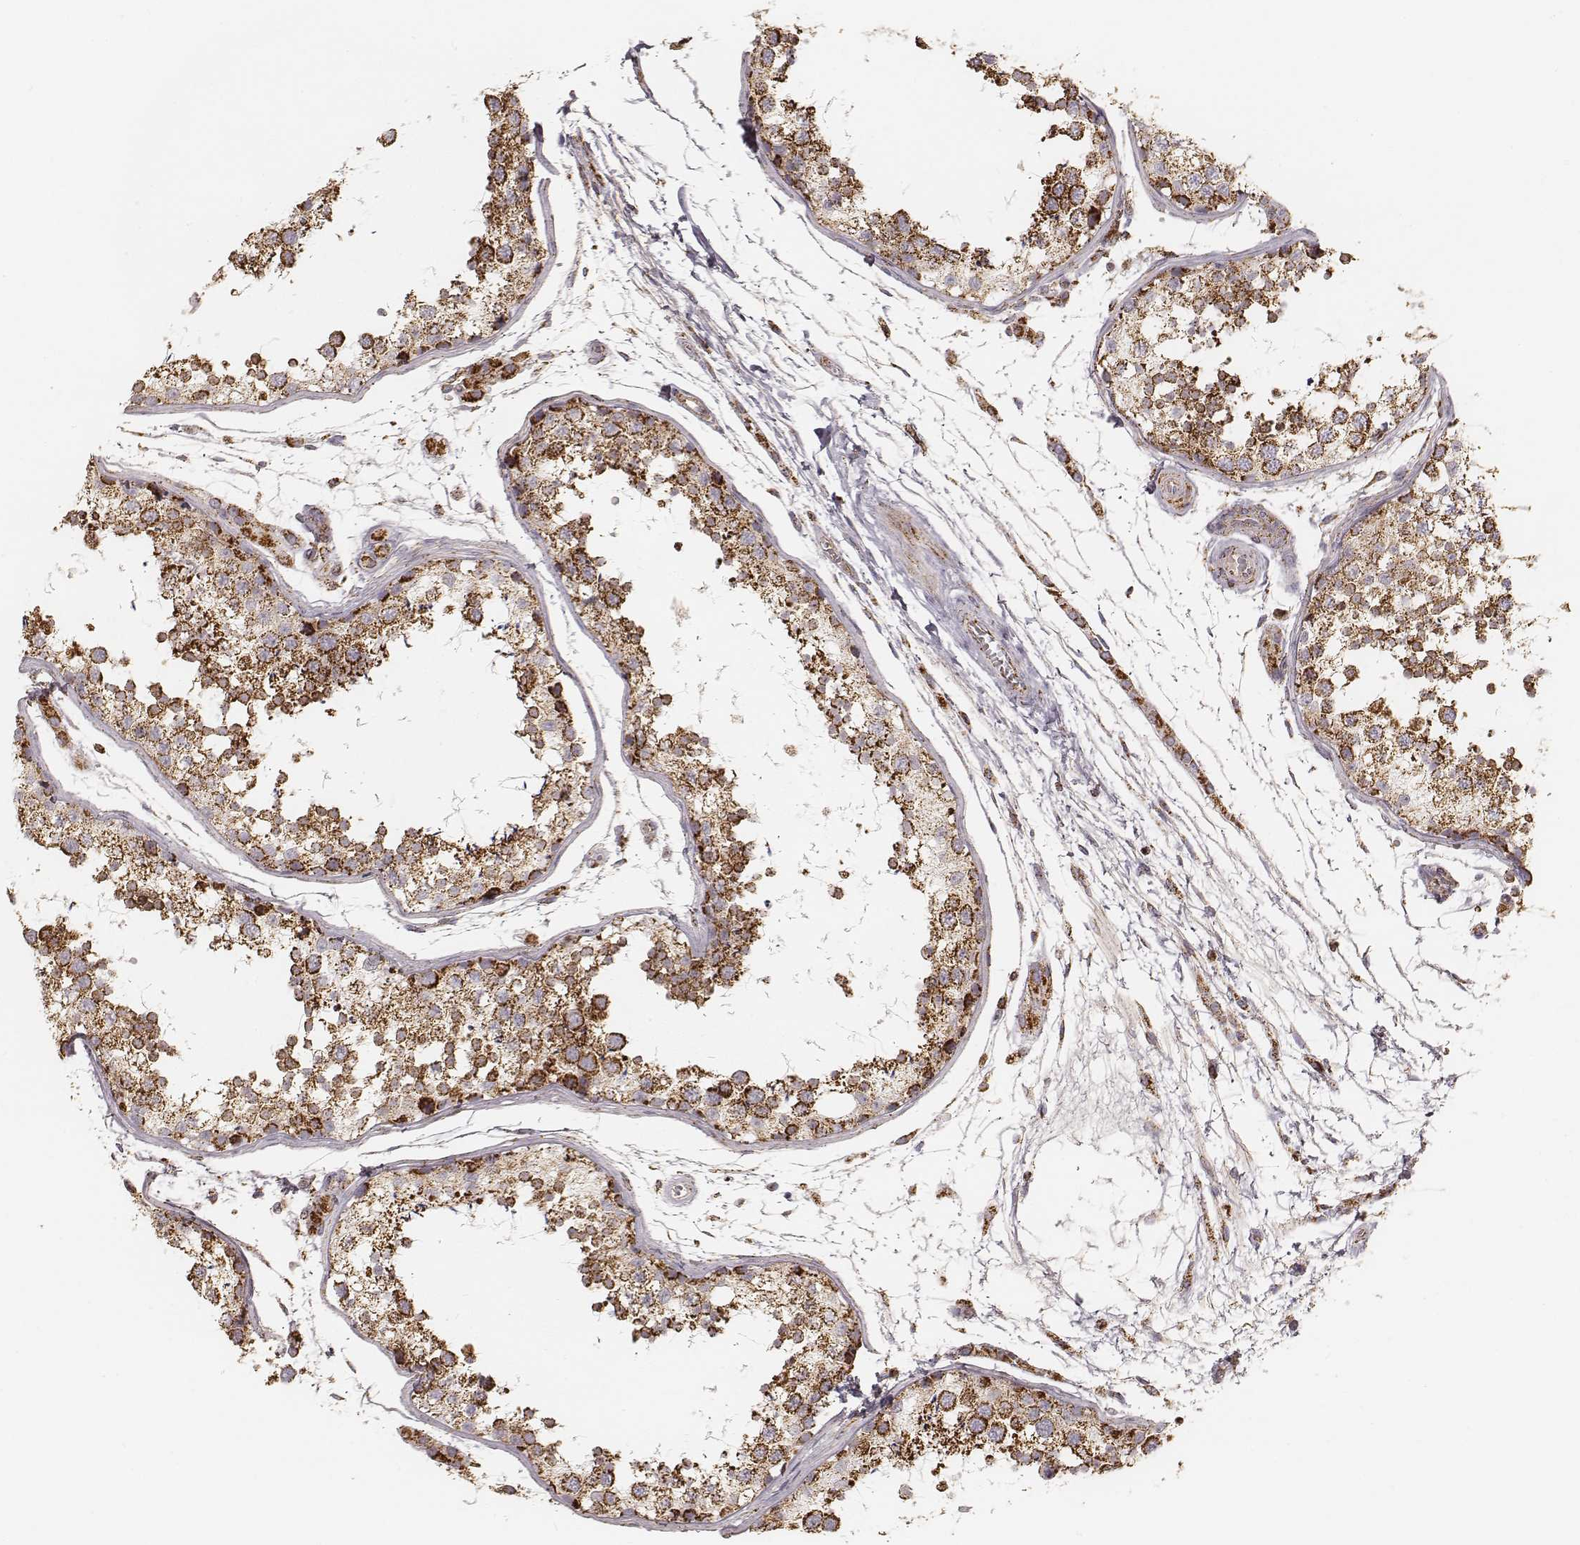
{"staining": {"intensity": "strong", "quantity": ">75%", "location": "cytoplasmic/membranous"}, "tissue": "testis", "cell_type": "Cells in seminiferous ducts", "image_type": "normal", "snomed": [{"axis": "morphology", "description": "Normal tissue, NOS"}, {"axis": "topography", "description": "Testis"}], "caption": "Testis stained with a brown dye shows strong cytoplasmic/membranous positive staining in about >75% of cells in seminiferous ducts.", "gene": "CS", "patient": {"sex": "male", "age": 29}}